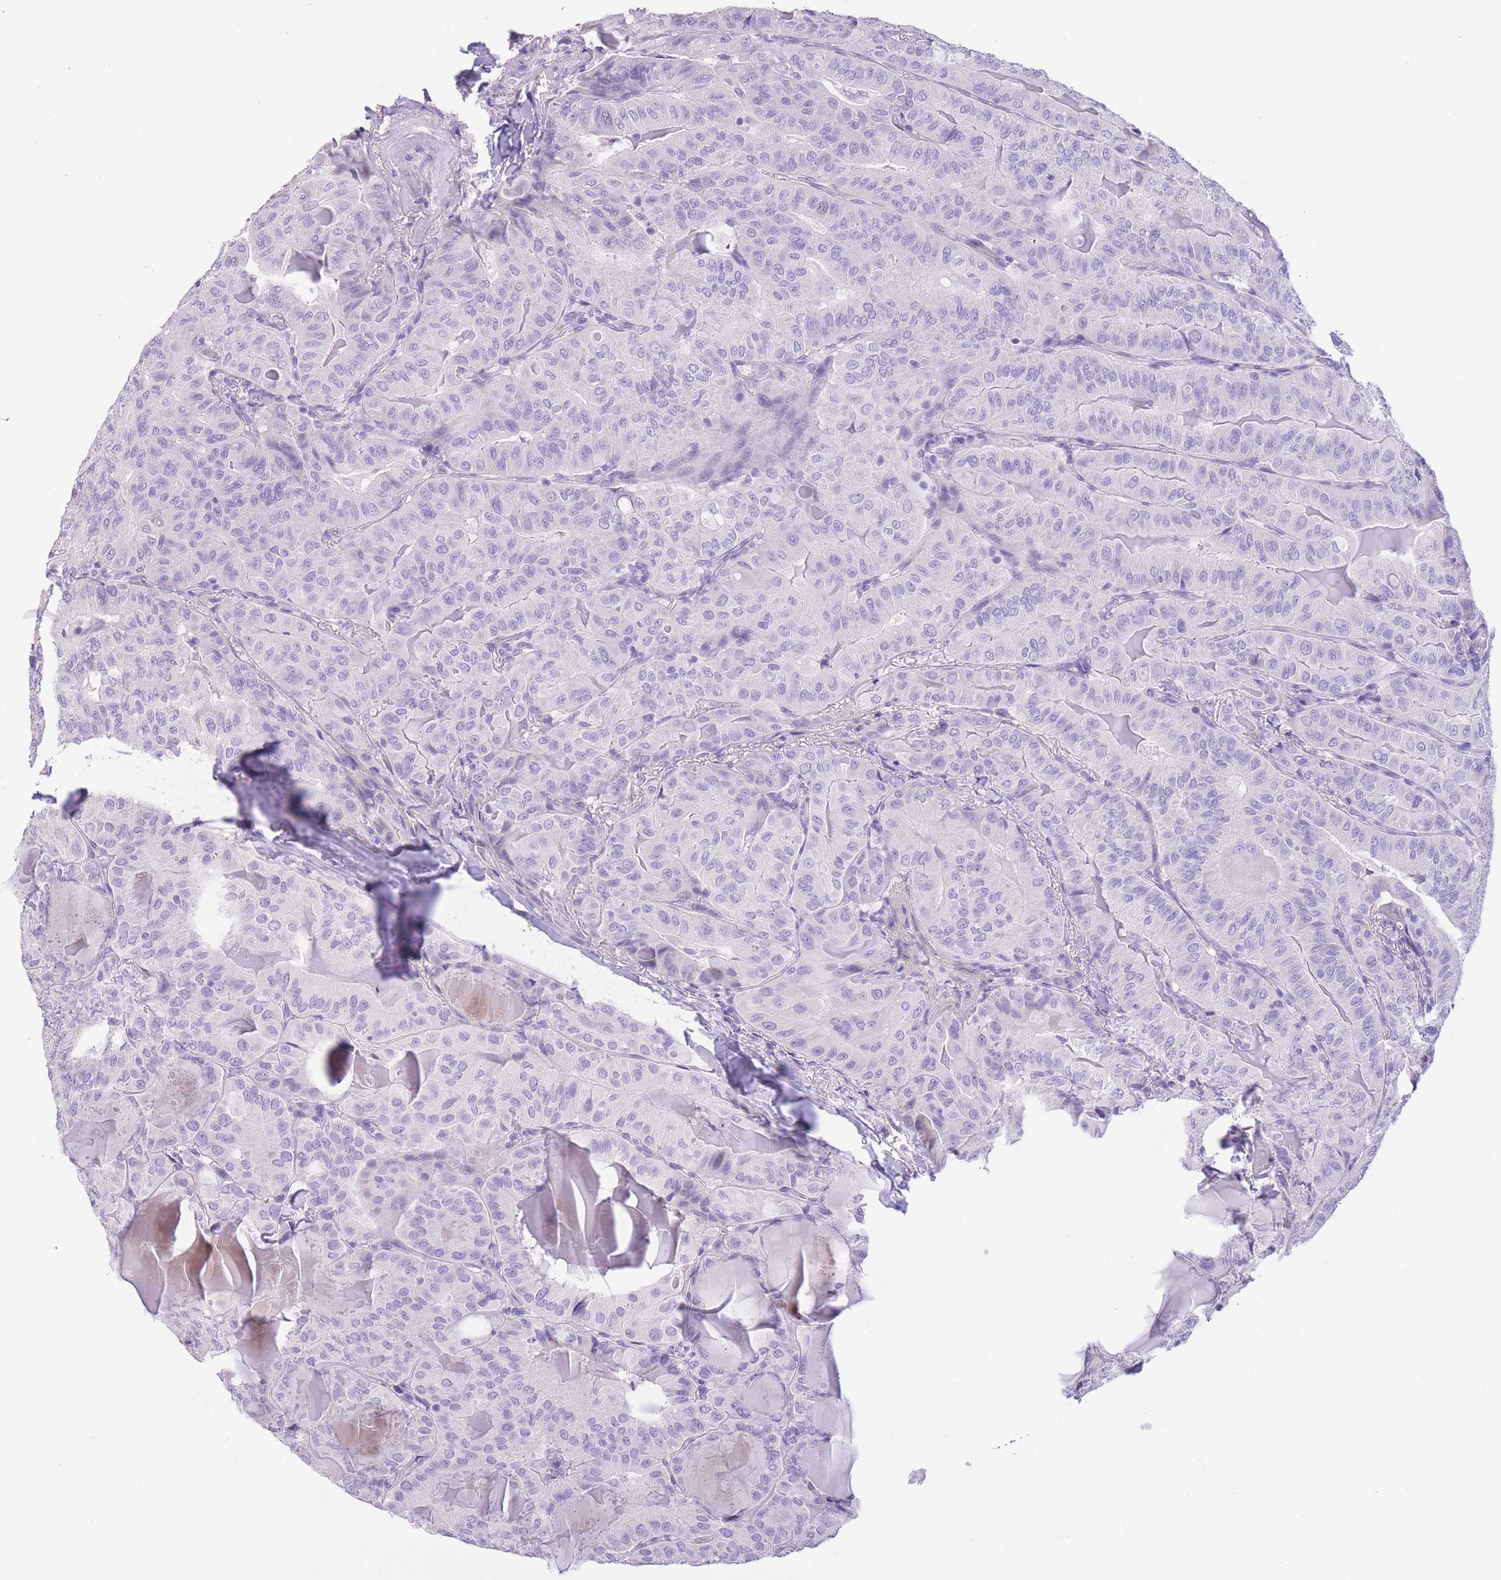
{"staining": {"intensity": "negative", "quantity": "none", "location": "none"}, "tissue": "thyroid cancer", "cell_type": "Tumor cells", "image_type": "cancer", "snomed": [{"axis": "morphology", "description": "Papillary adenocarcinoma, NOS"}, {"axis": "topography", "description": "Thyroid gland"}], "caption": "DAB immunohistochemical staining of thyroid papillary adenocarcinoma reveals no significant positivity in tumor cells. Brightfield microscopy of immunohistochemistry (IHC) stained with DAB (3,3'-diaminobenzidine) (brown) and hematoxylin (blue), captured at high magnification.", "gene": "RAI2", "patient": {"sex": "female", "age": 68}}